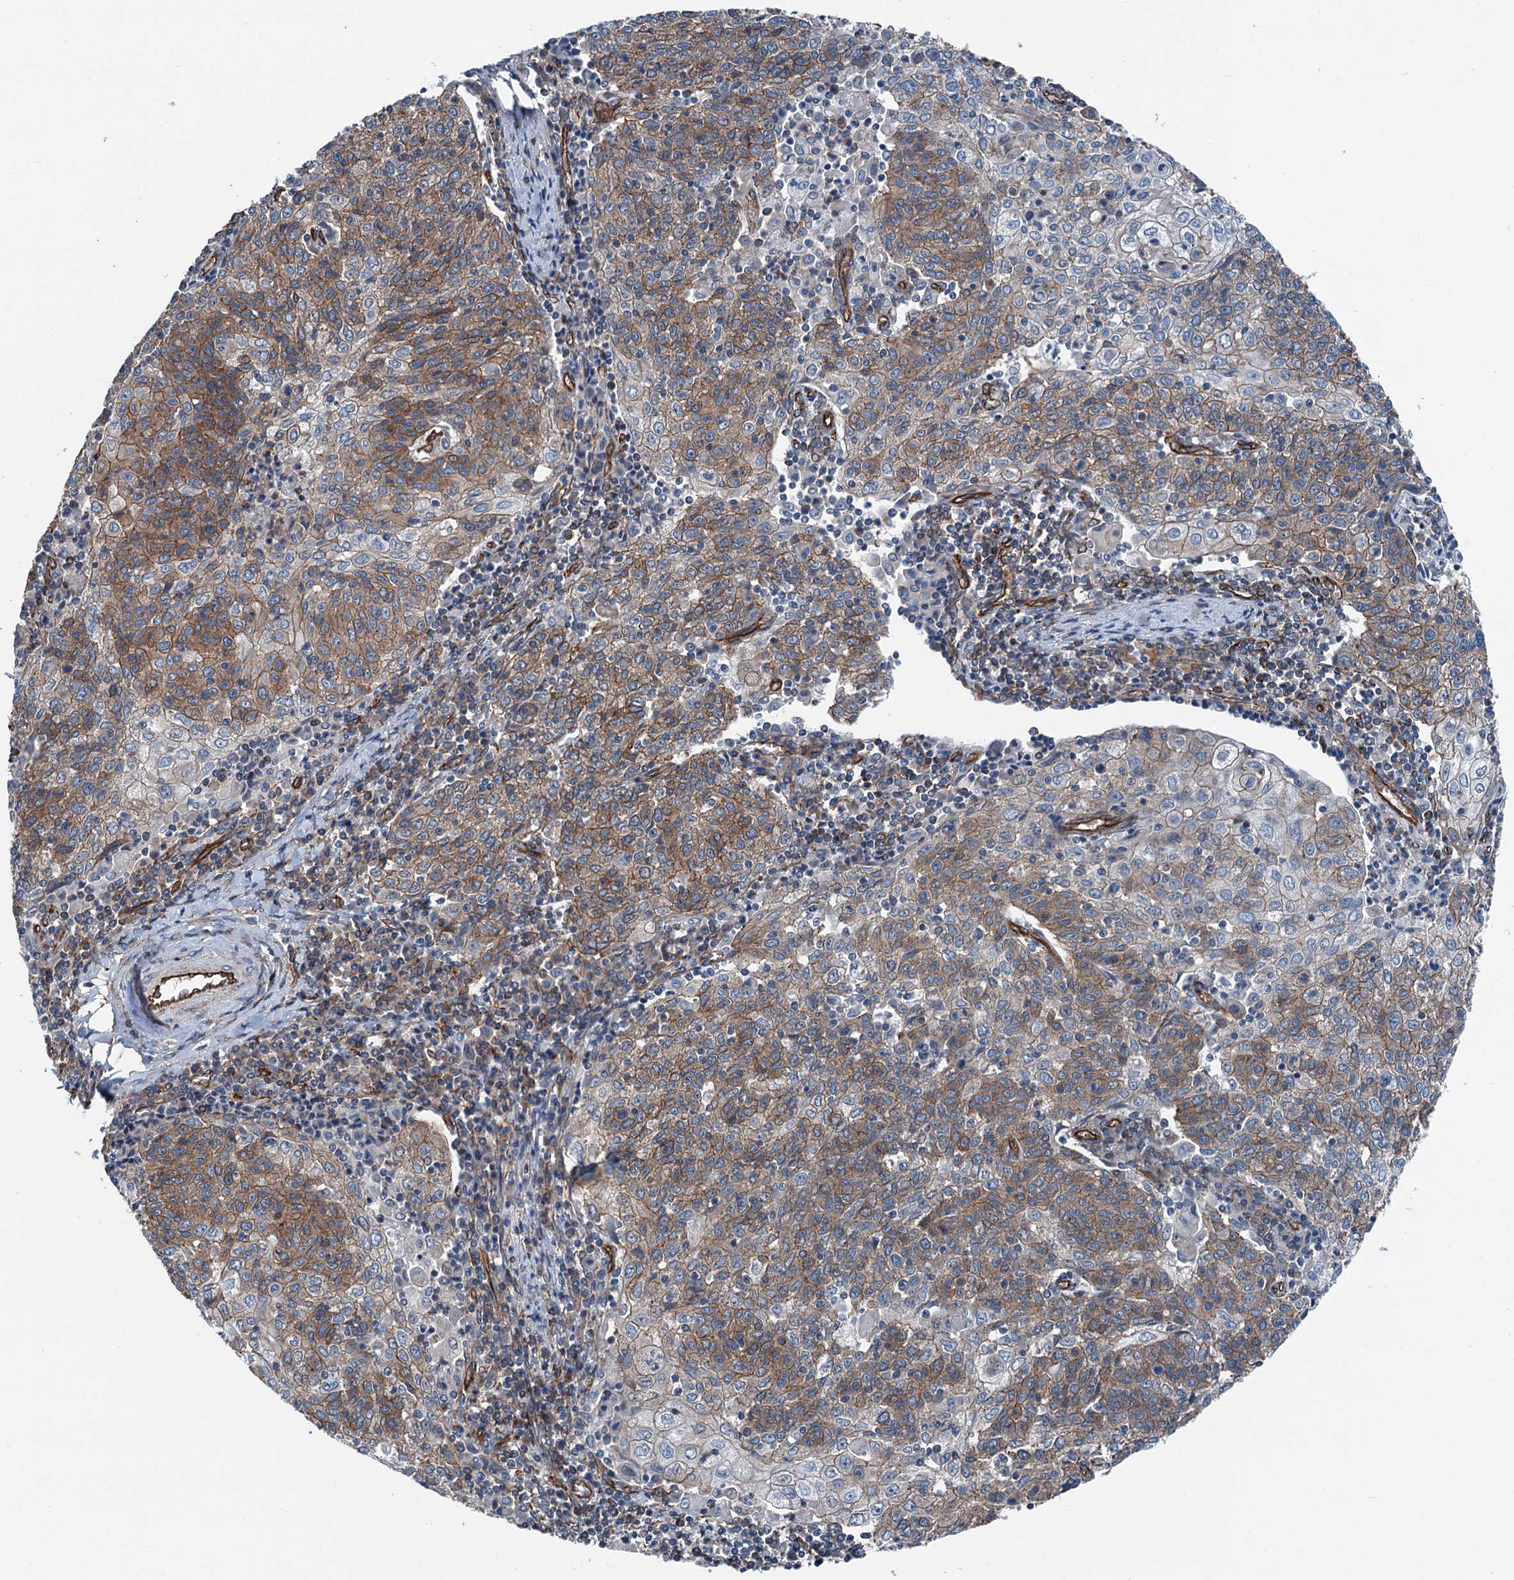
{"staining": {"intensity": "moderate", "quantity": ">75%", "location": "cytoplasmic/membranous"}, "tissue": "cervical cancer", "cell_type": "Tumor cells", "image_type": "cancer", "snomed": [{"axis": "morphology", "description": "Squamous cell carcinoma, NOS"}, {"axis": "topography", "description": "Cervix"}], "caption": "Cervical cancer stained for a protein (brown) shows moderate cytoplasmic/membranous positive positivity in about >75% of tumor cells.", "gene": "NMRAL1", "patient": {"sex": "female", "age": 48}}